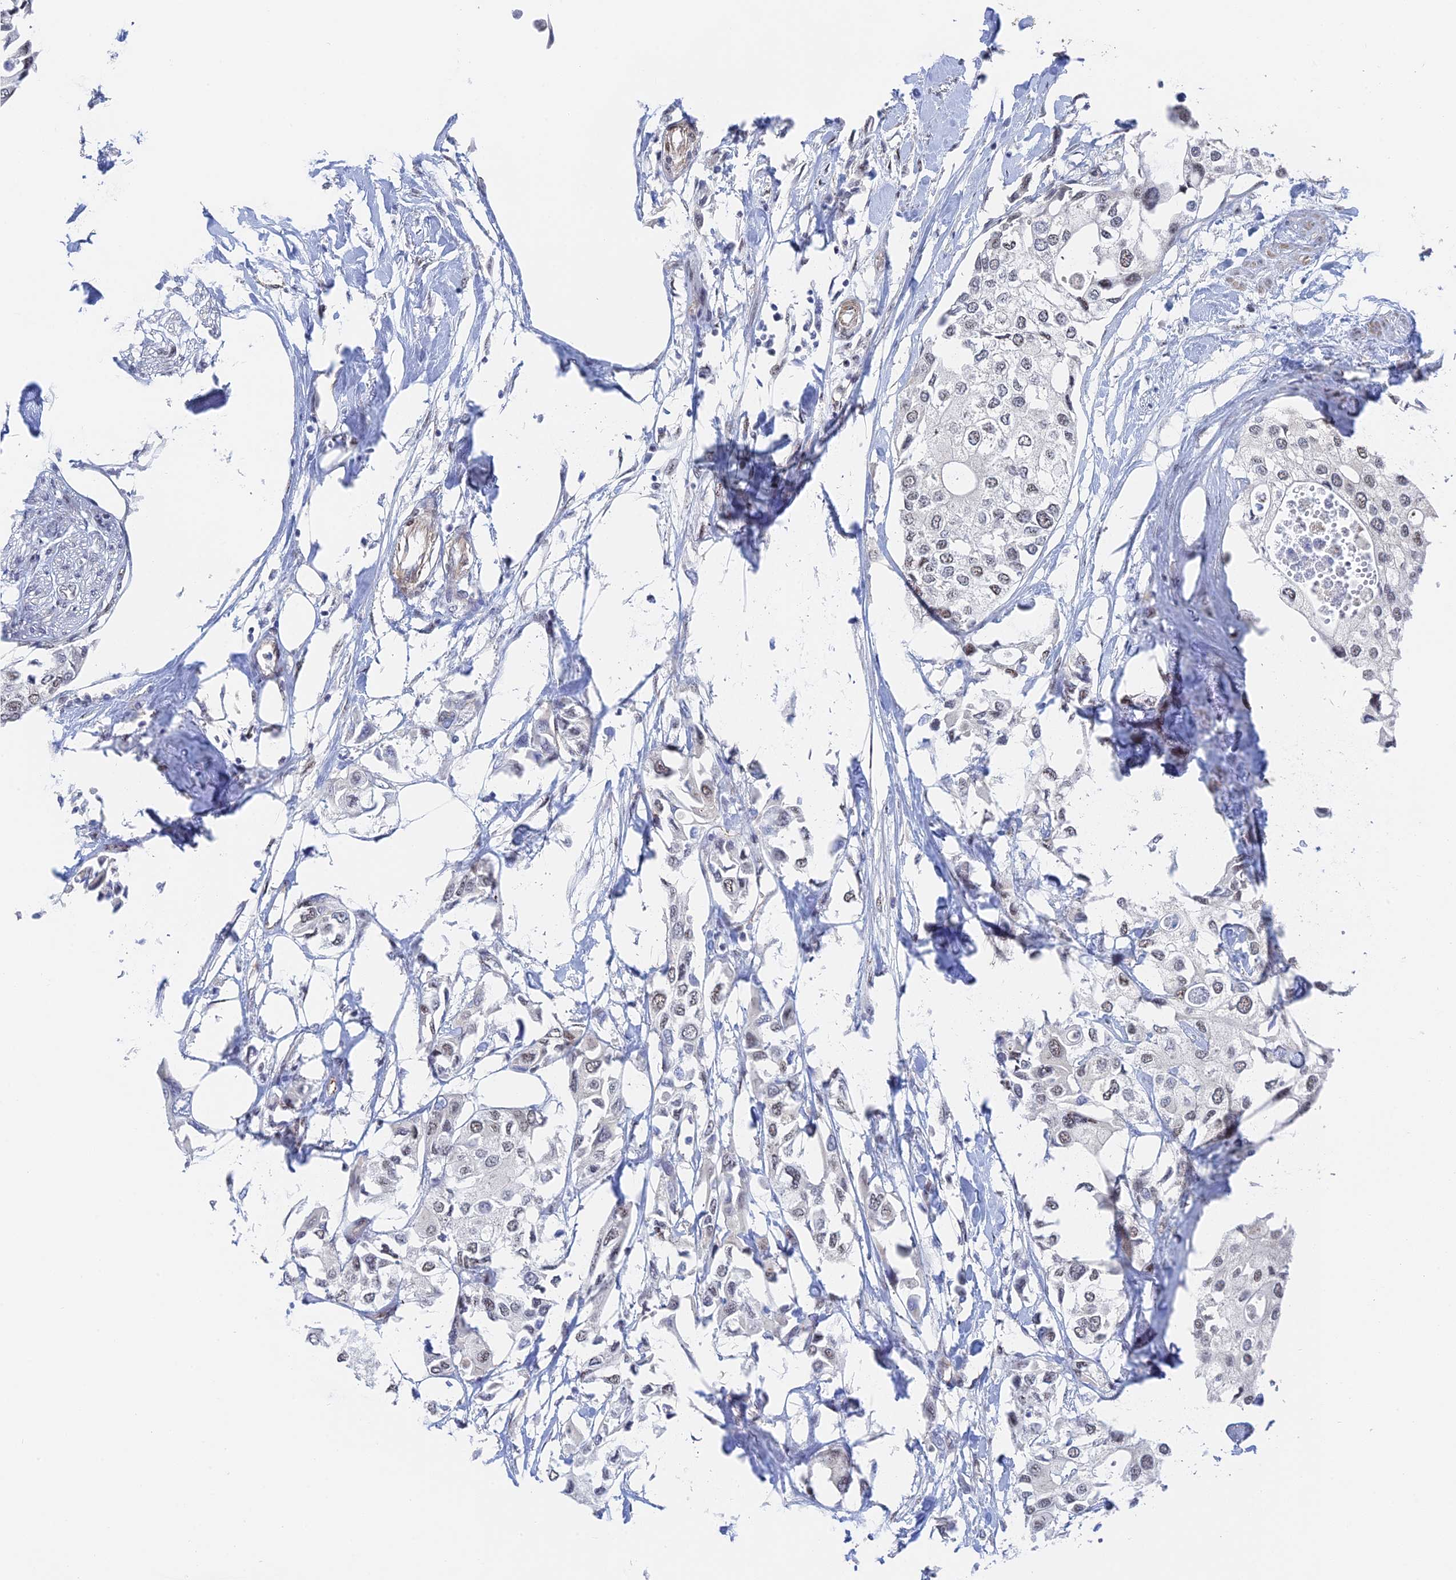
{"staining": {"intensity": "weak", "quantity": "25%-75%", "location": "nuclear"}, "tissue": "urothelial cancer", "cell_type": "Tumor cells", "image_type": "cancer", "snomed": [{"axis": "morphology", "description": "Urothelial carcinoma, High grade"}, {"axis": "topography", "description": "Urinary bladder"}], "caption": "Immunohistochemistry of human urothelial carcinoma (high-grade) displays low levels of weak nuclear expression in approximately 25%-75% of tumor cells.", "gene": "CFAP92", "patient": {"sex": "male", "age": 64}}